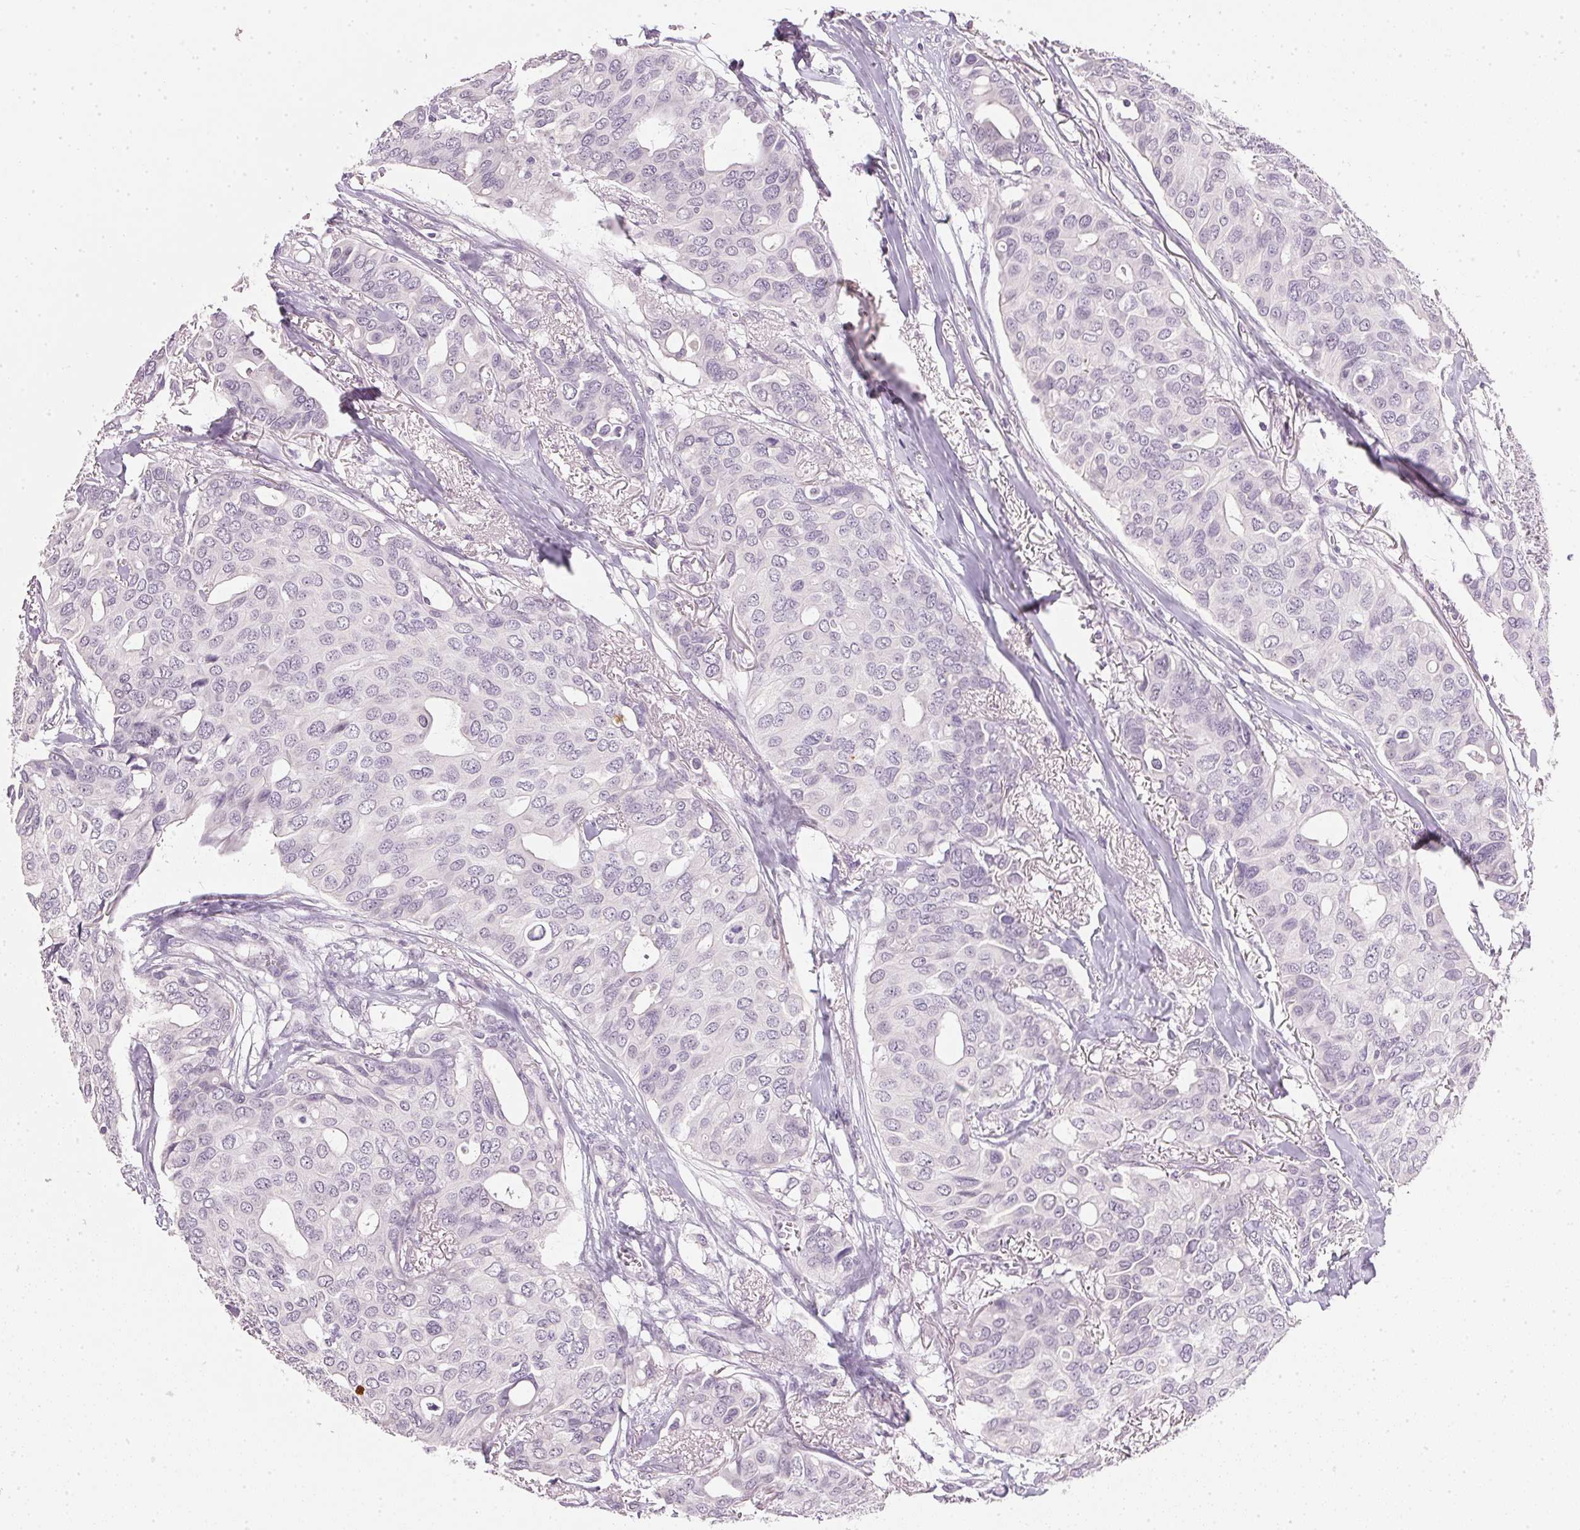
{"staining": {"intensity": "negative", "quantity": "none", "location": "none"}, "tissue": "breast cancer", "cell_type": "Tumor cells", "image_type": "cancer", "snomed": [{"axis": "morphology", "description": "Duct carcinoma"}, {"axis": "topography", "description": "Breast"}], "caption": "This is an immunohistochemistry micrograph of infiltrating ductal carcinoma (breast). There is no expression in tumor cells.", "gene": "IGFBP1", "patient": {"sex": "female", "age": 54}}